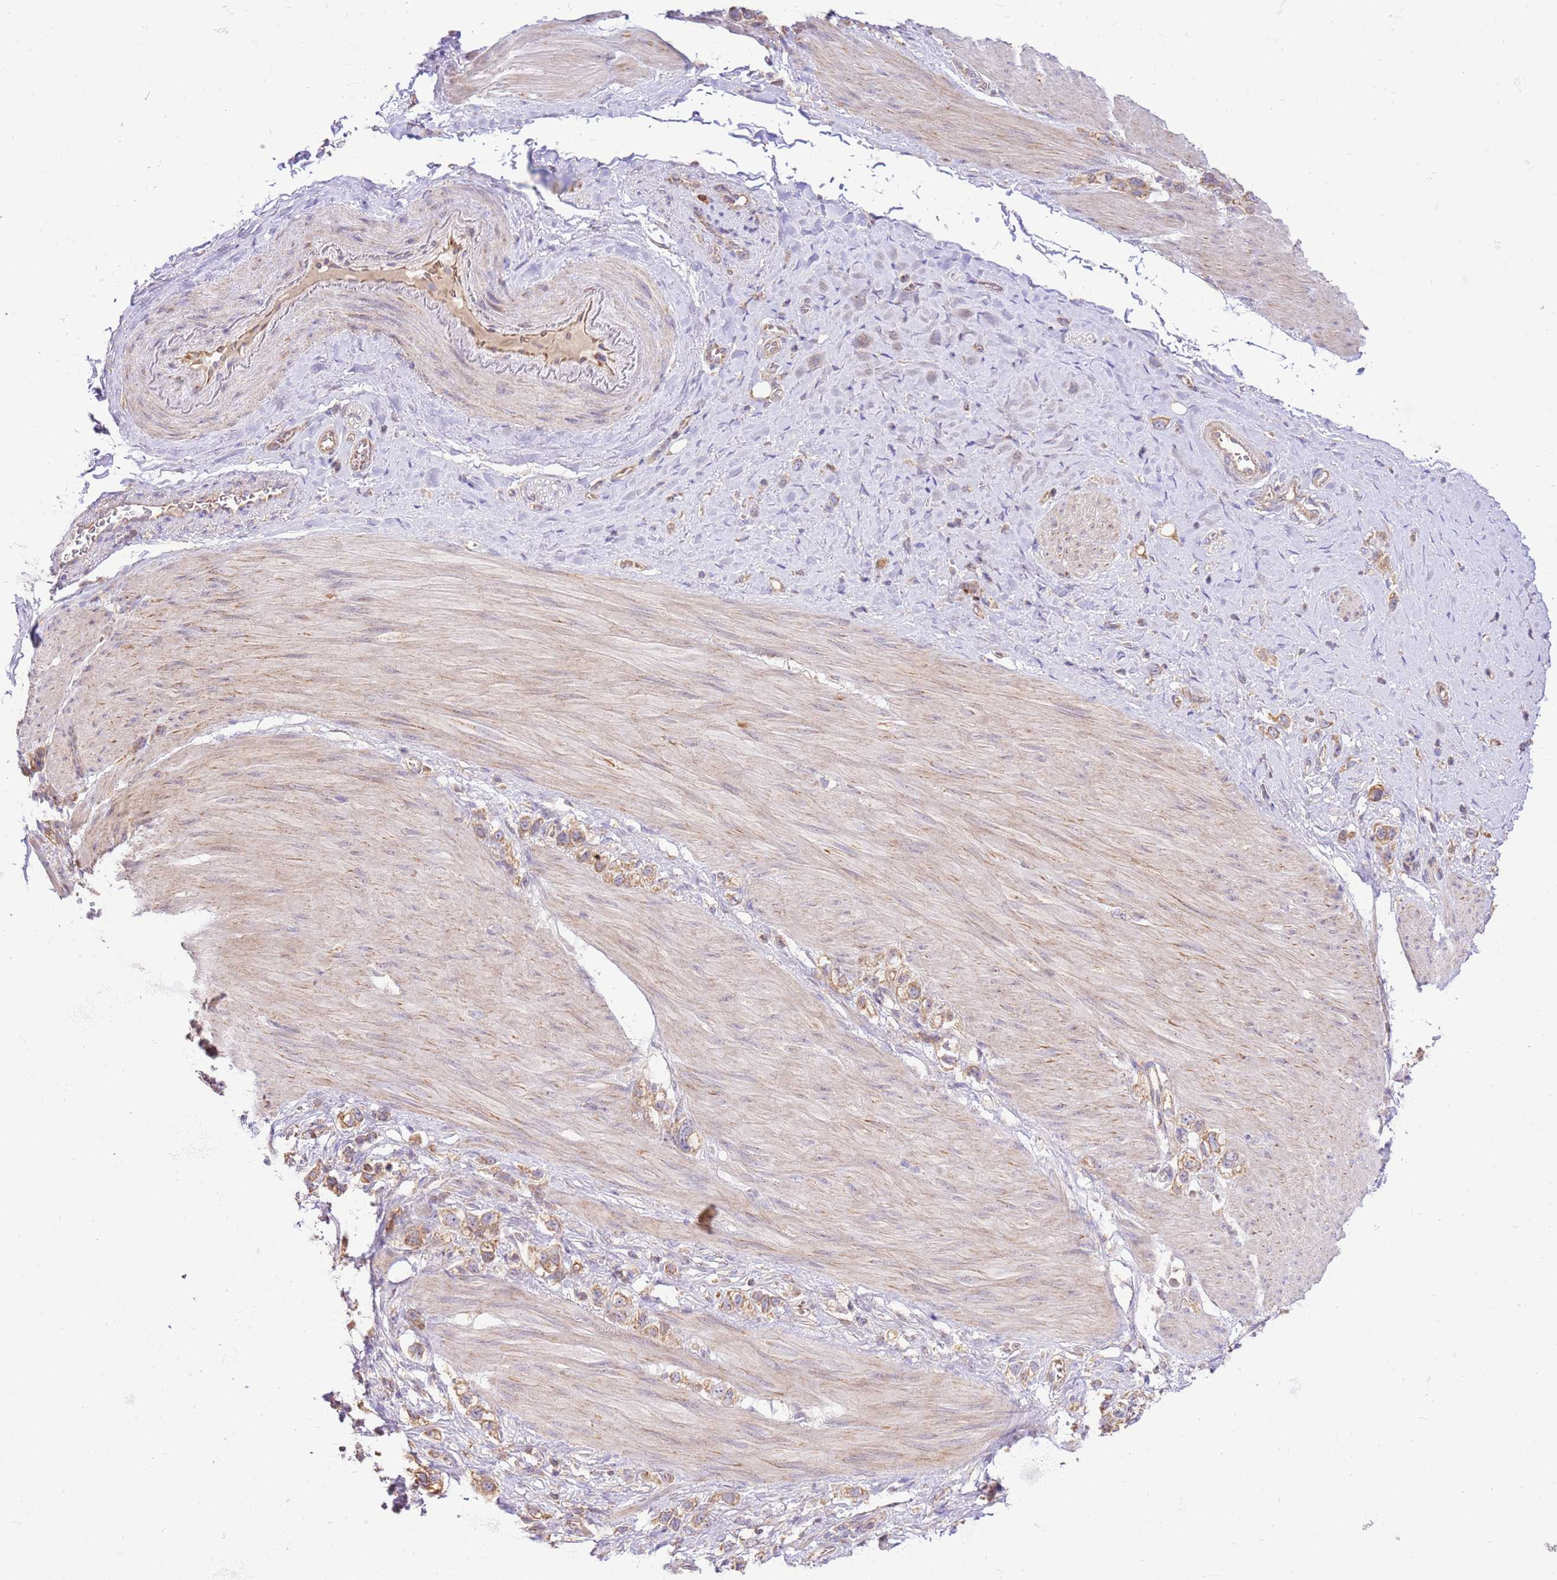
{"staining": {"intensity": "moderate", "quantity": ">75%", "location": "cytoplasmic/membranous"}, "tissue": "stomach cancer", "cell_type": "Tumor cells", "image_type": "cancer", "snomed": [{"axis": "morphology", "description": "Adenocarcinoma, NOS"}, {"axis": "topography", "description": "Stomach"}], "caption": "IHC of stomach cancer (adenocarcinoma) displays medium levels of moderate cytoplasmic/membranous positivity in about >75% of tumor cells. The staining is performed using DAB brown chromogen to label protein expression. The nuclei are counter-stained blue using hematoxylin.", "gene": "SPATA2L", "patient": {"sex": "female", "age": 65}}